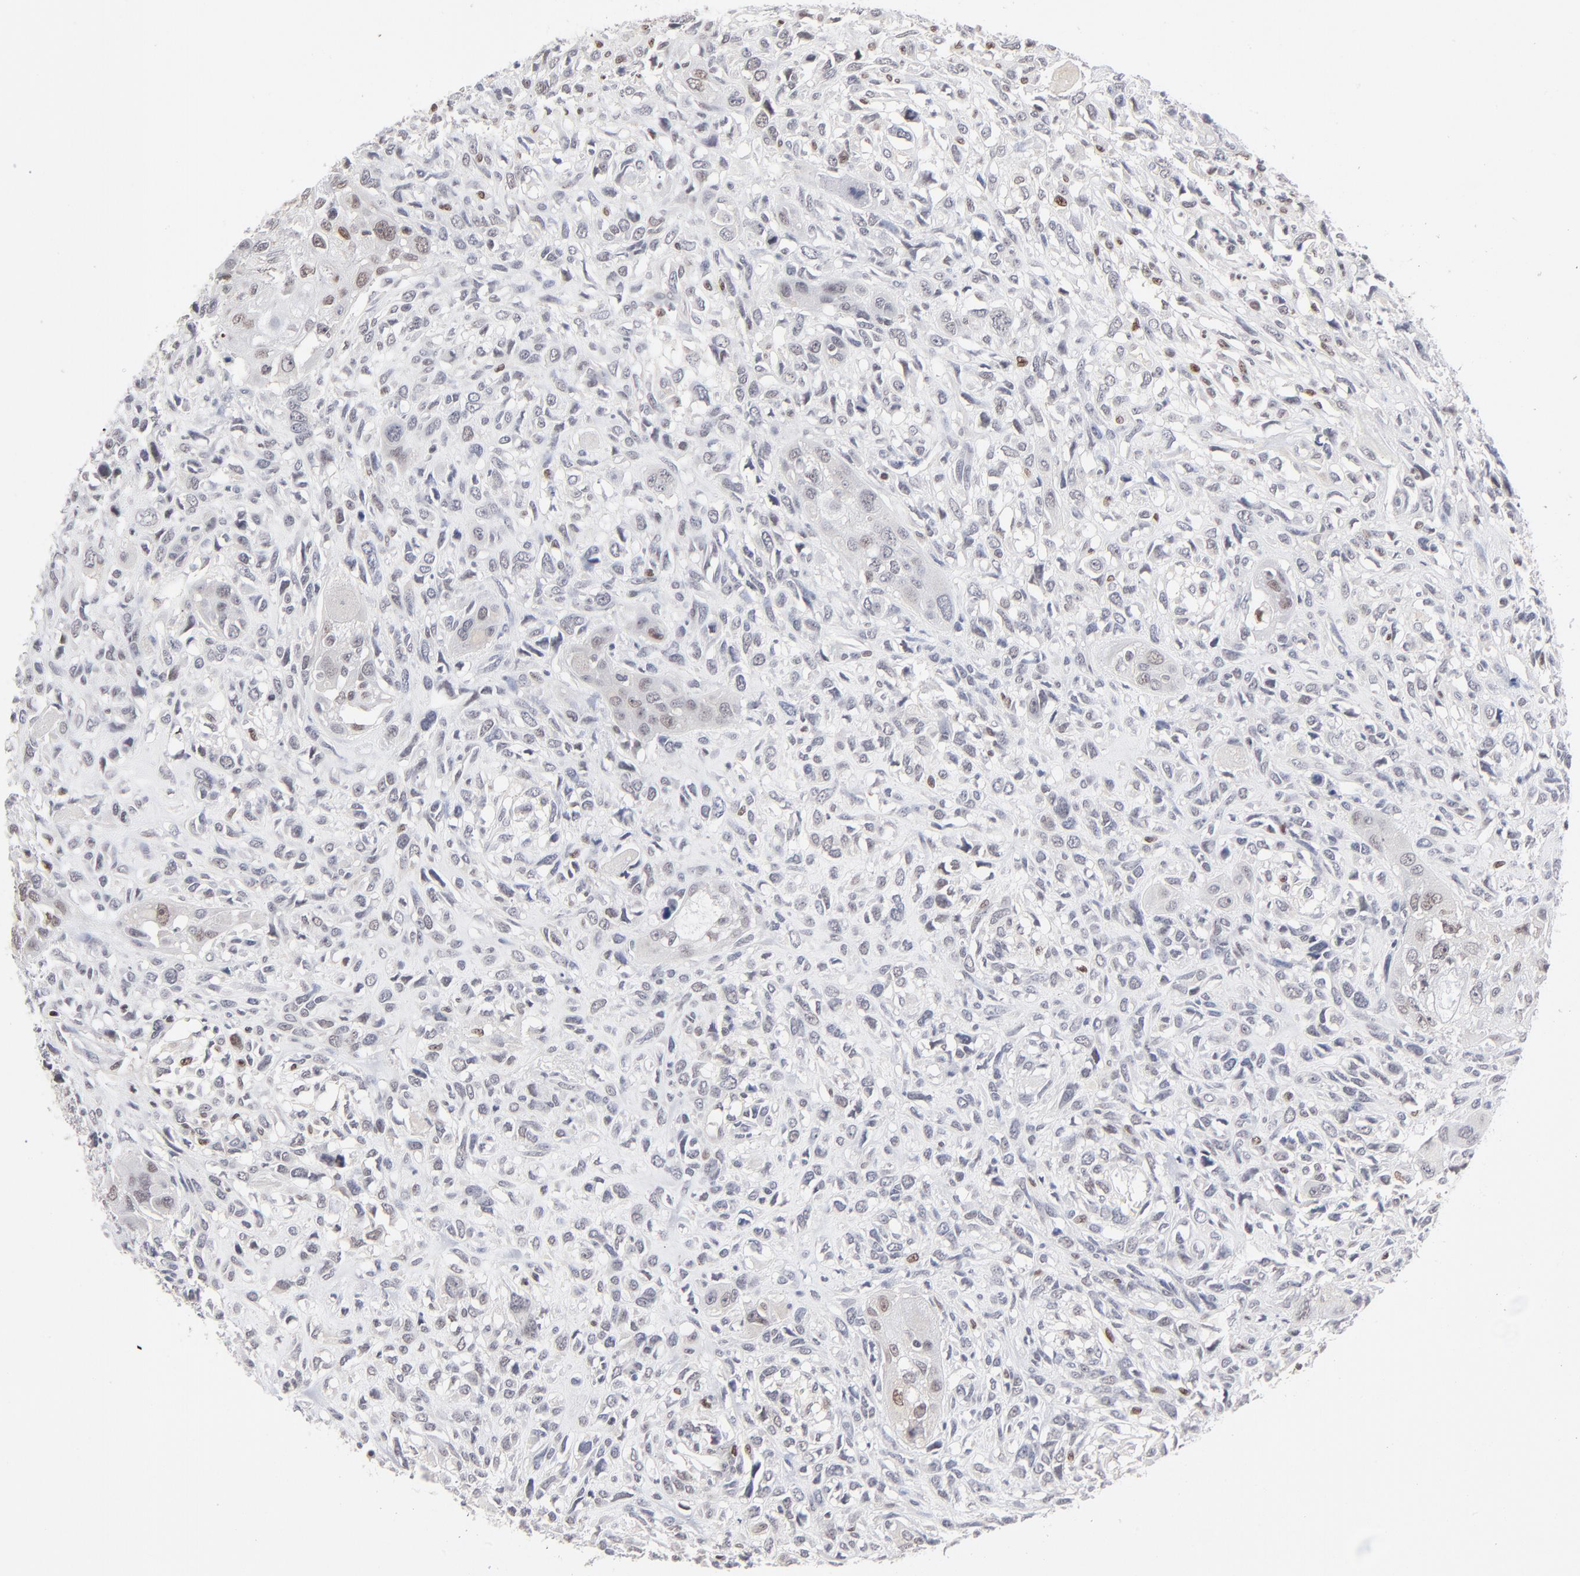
{"staining": {"intensity": "weak", "quantity": "<25%", "location": "nuclear"}, "tissue": "head and neck cancer", "cell_type": "Tumor cells", "image_type": "cancer", "snomed": [{"axis": "morphology", "description": "Neoplasm, malignant, NOS"}, {"axis": "topography", "description": "Salivary gland"}, {"axis": "topography", "description": "Head-Neck"}], "caption": "An immunohistochemistry (IHC) image of head and neck cancer (neoplasm (malignant)) is shown. There is no staining in tumor cells of head and neck cancer (neoplasm (malignant)). (DAB immunohistochemistry, high magnification).", "gene": "MAX", "patient": {"sex": "male", "age": 43}}